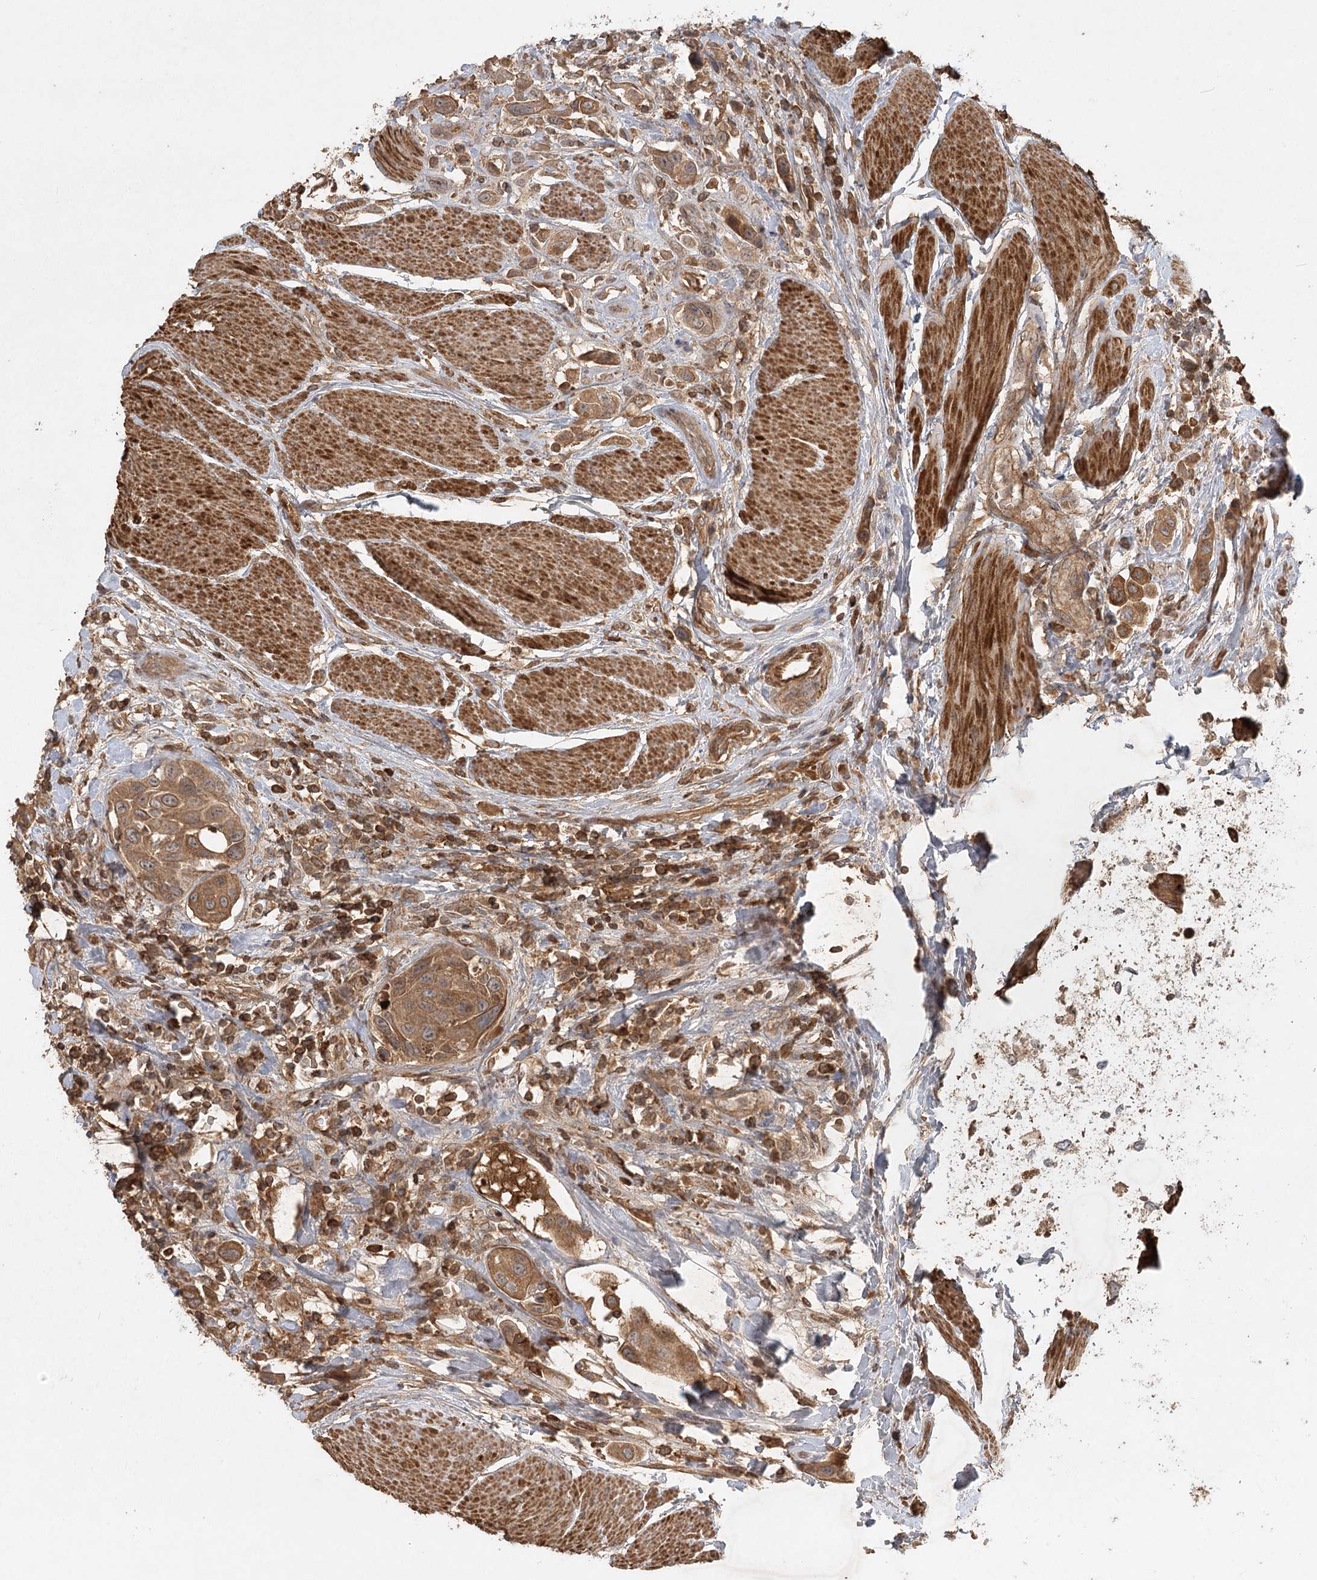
{"staining": {"intensity": "moderate", "quantity": ">75%", "location": "cytoplasmic/membranous"}, "tissue": "urothelial cancer", "cell_type": "Tumor cells", "image_type": "cancer", "snomed": [{"axis": "morphology", "description": "Urothelial carcinoma, High grade"}, {"axis": "topography", "description": "Urinary bladder"}], "caption": "A medium amount of moderate cytoplasmic/membranous positivity is appreciated in approximately >75% of tumor cells in urothelial cancer tissue.", "gene": "ARL13A", "patient": {"sex": "male", "age": 50}}